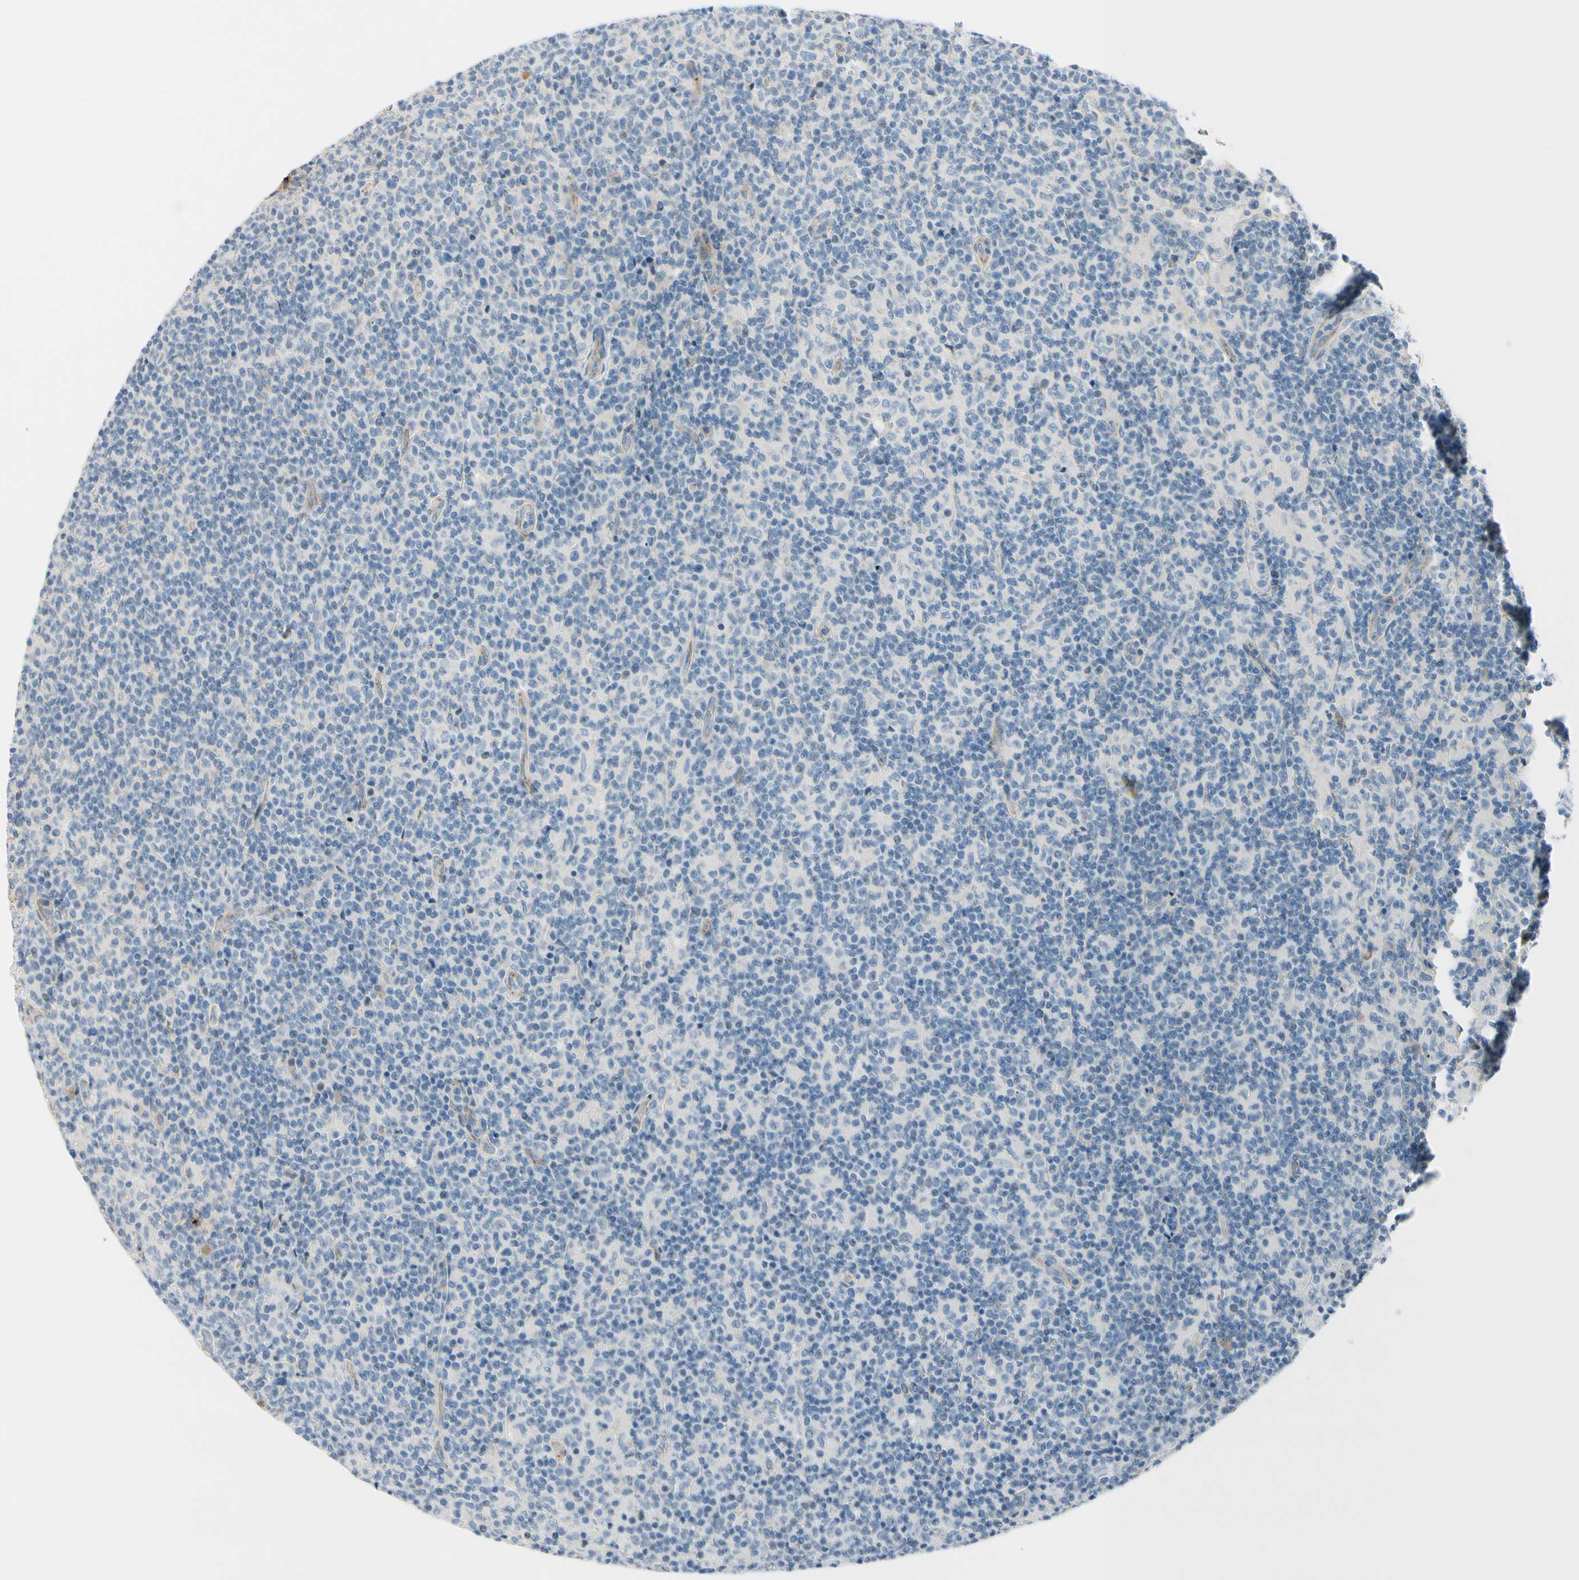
{"staining": {"intensity": "negative", "quantity": "none", "location": "none"}, "tissue": "lymph node", "cell_type": "Germinal center cells", "image_type": "normal", "snomed": [{"axis": "morphology", "description": "Normal tissue, NOS"}, {"axis": "morphology", "description": "Inflammation, NOS"}, {"axis": "topography", "description": "Lymph node"}], "caption": "Germinal center cells show no significant expression in benign lymph node. Nuclei are stained in blue.", "gene": "TJP1", "patient": {"sex": "male", "age": 55}}